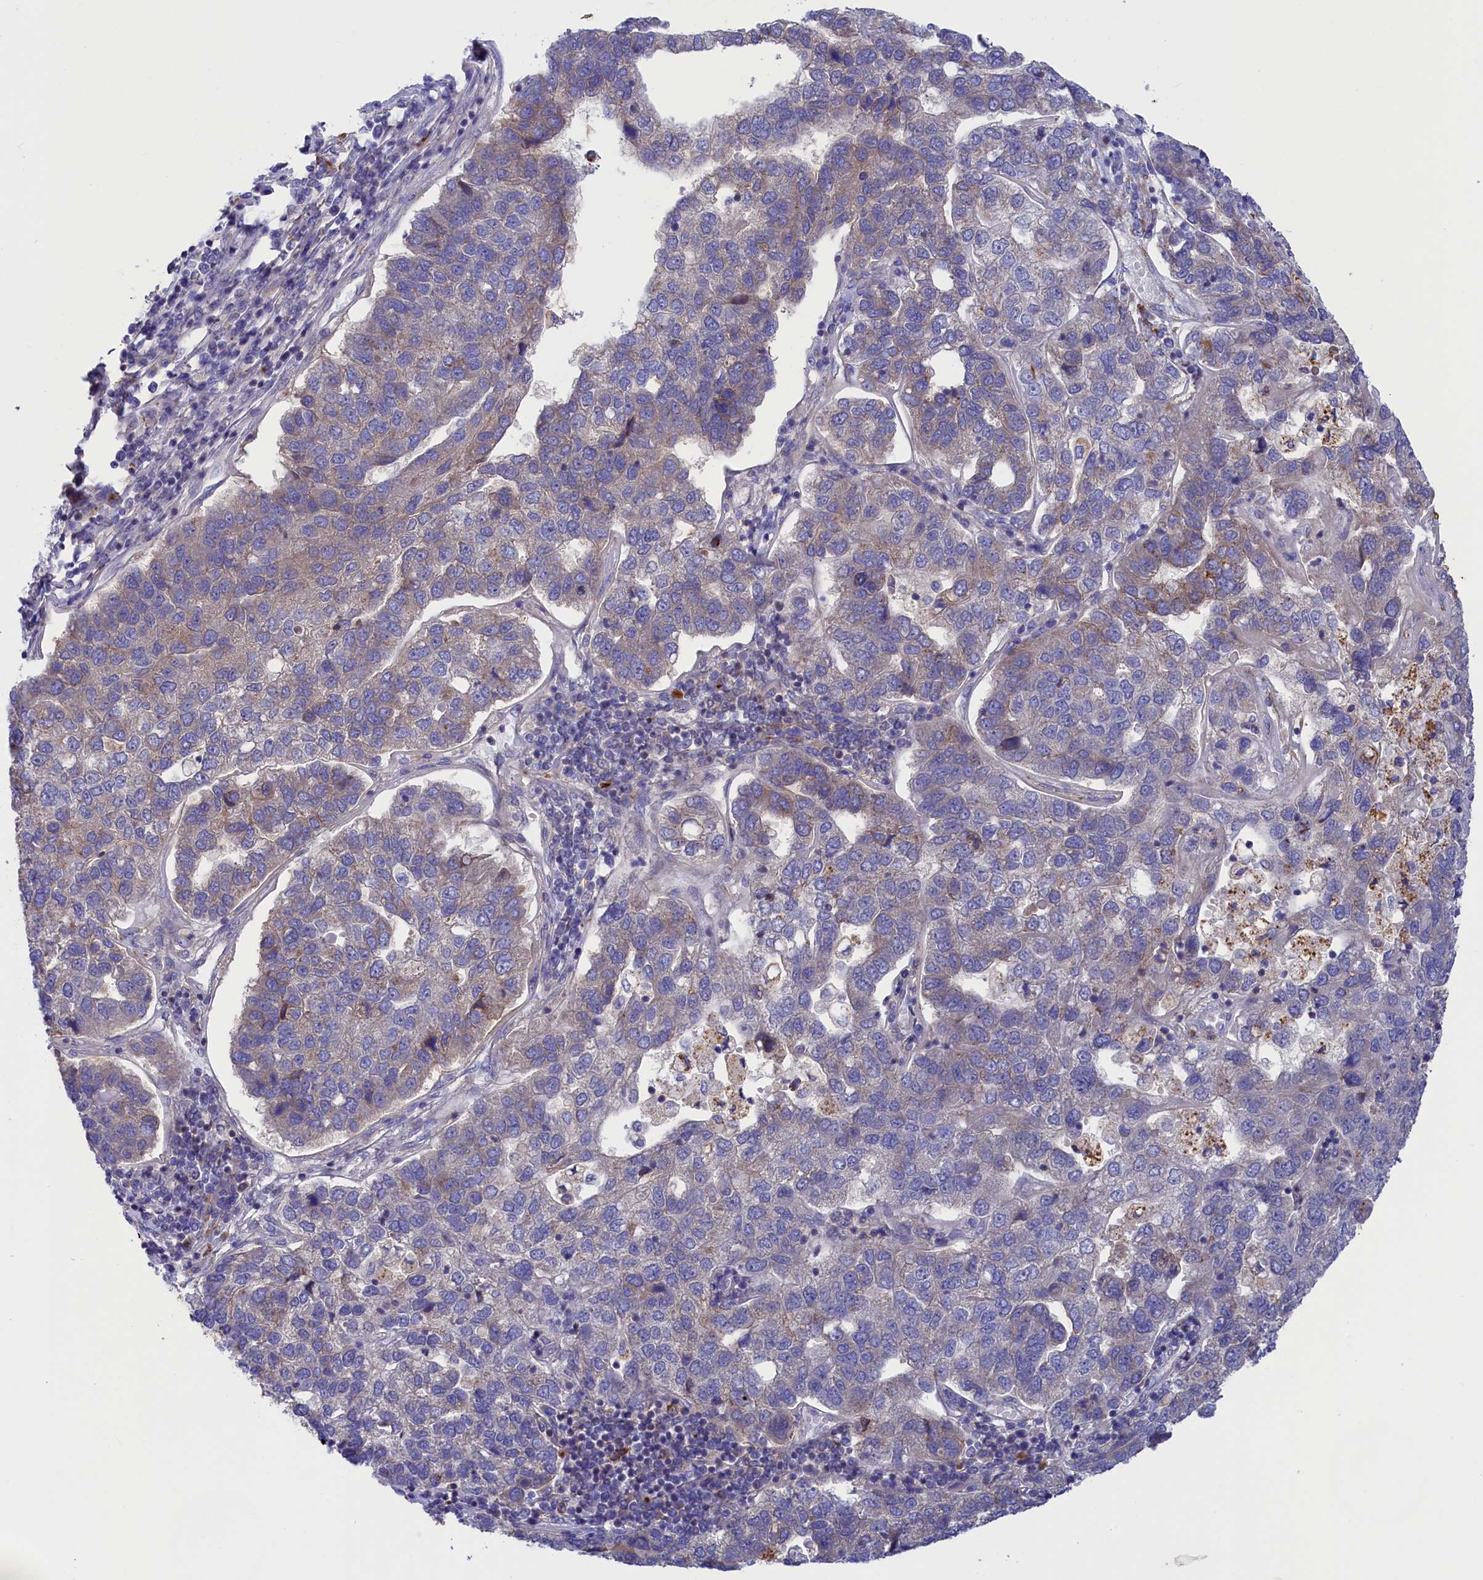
{"staining": {"intensity": "negative", "quantity": "none", "location": "none"}, "tissue": "pancreatic cancer", "cell_type": "Tumor cells", "image_type": "cancer", "snomed": [{"axis": "morphology", "description": "Adenocarcinoma, NOS"}, {"axis": "topography", "description": "Pancreas"}], "caption": "Tumor cells are negative for brown protein staining in pancreatic cancer. The staining is performed using DAB brown chromogen with nuclei counter-stained in using hematoxylin.", "gene": "SCAMP4", "patient": {"sex": "female", "age": 61}}